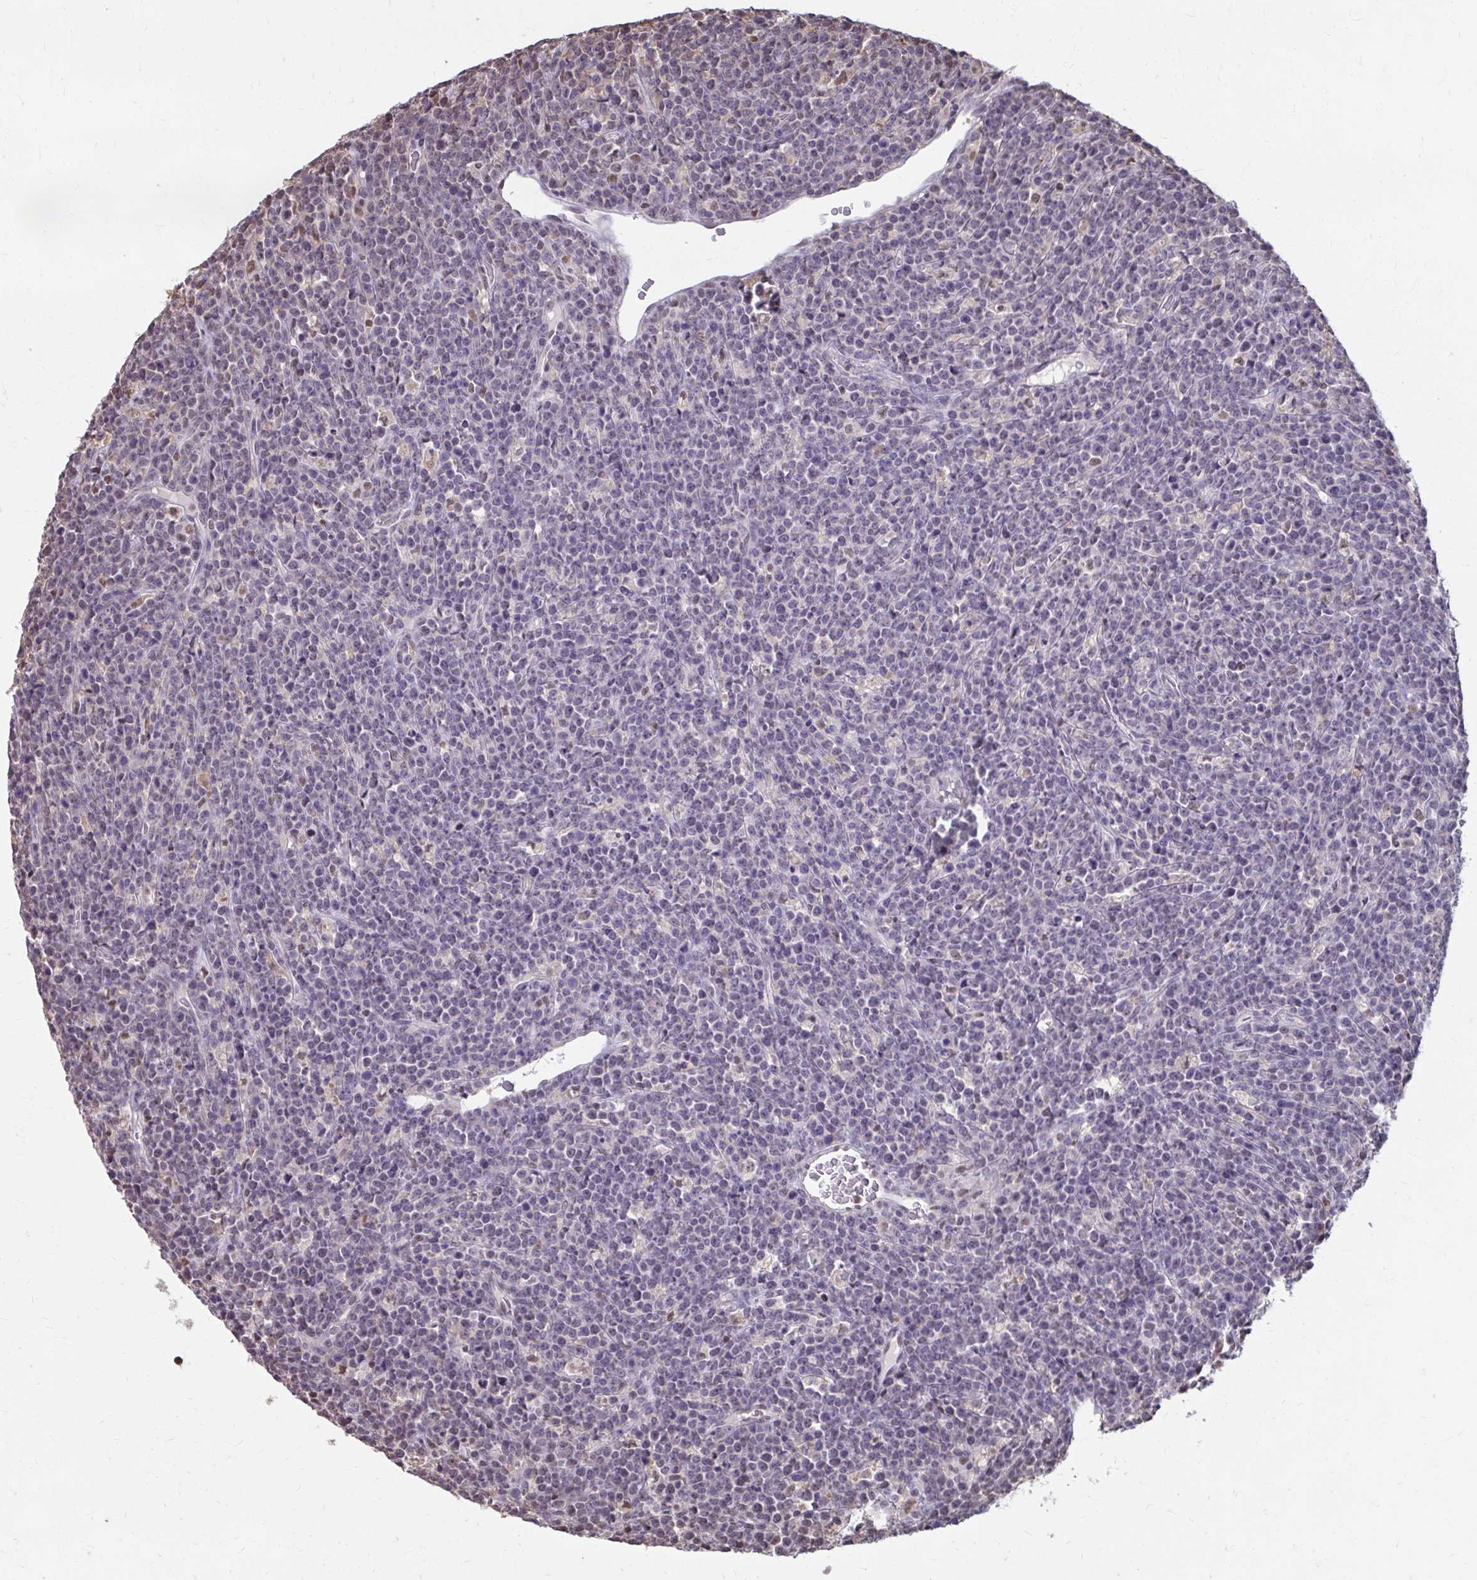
{"staining": {"intensity": "negative", "quantity": "none", "location": "none"}, "tissue": "lymphoma", "cell_type": "Tumor cells", "image_type": "cancer", "snomed": [{"axis": "morphology", "description": "Malignant lymphoma, non-Hodgkin's type, High grade"}, {"axis": "topography", "description": "Ovary"}], "caption": "High-grade malignant lymphoma, non-Hodgkin's type was stained to show a protein in brown. There is no significant expression in tumor cells.", "gene": "ING4", "patient": {"sex": "female", "age": 56}}